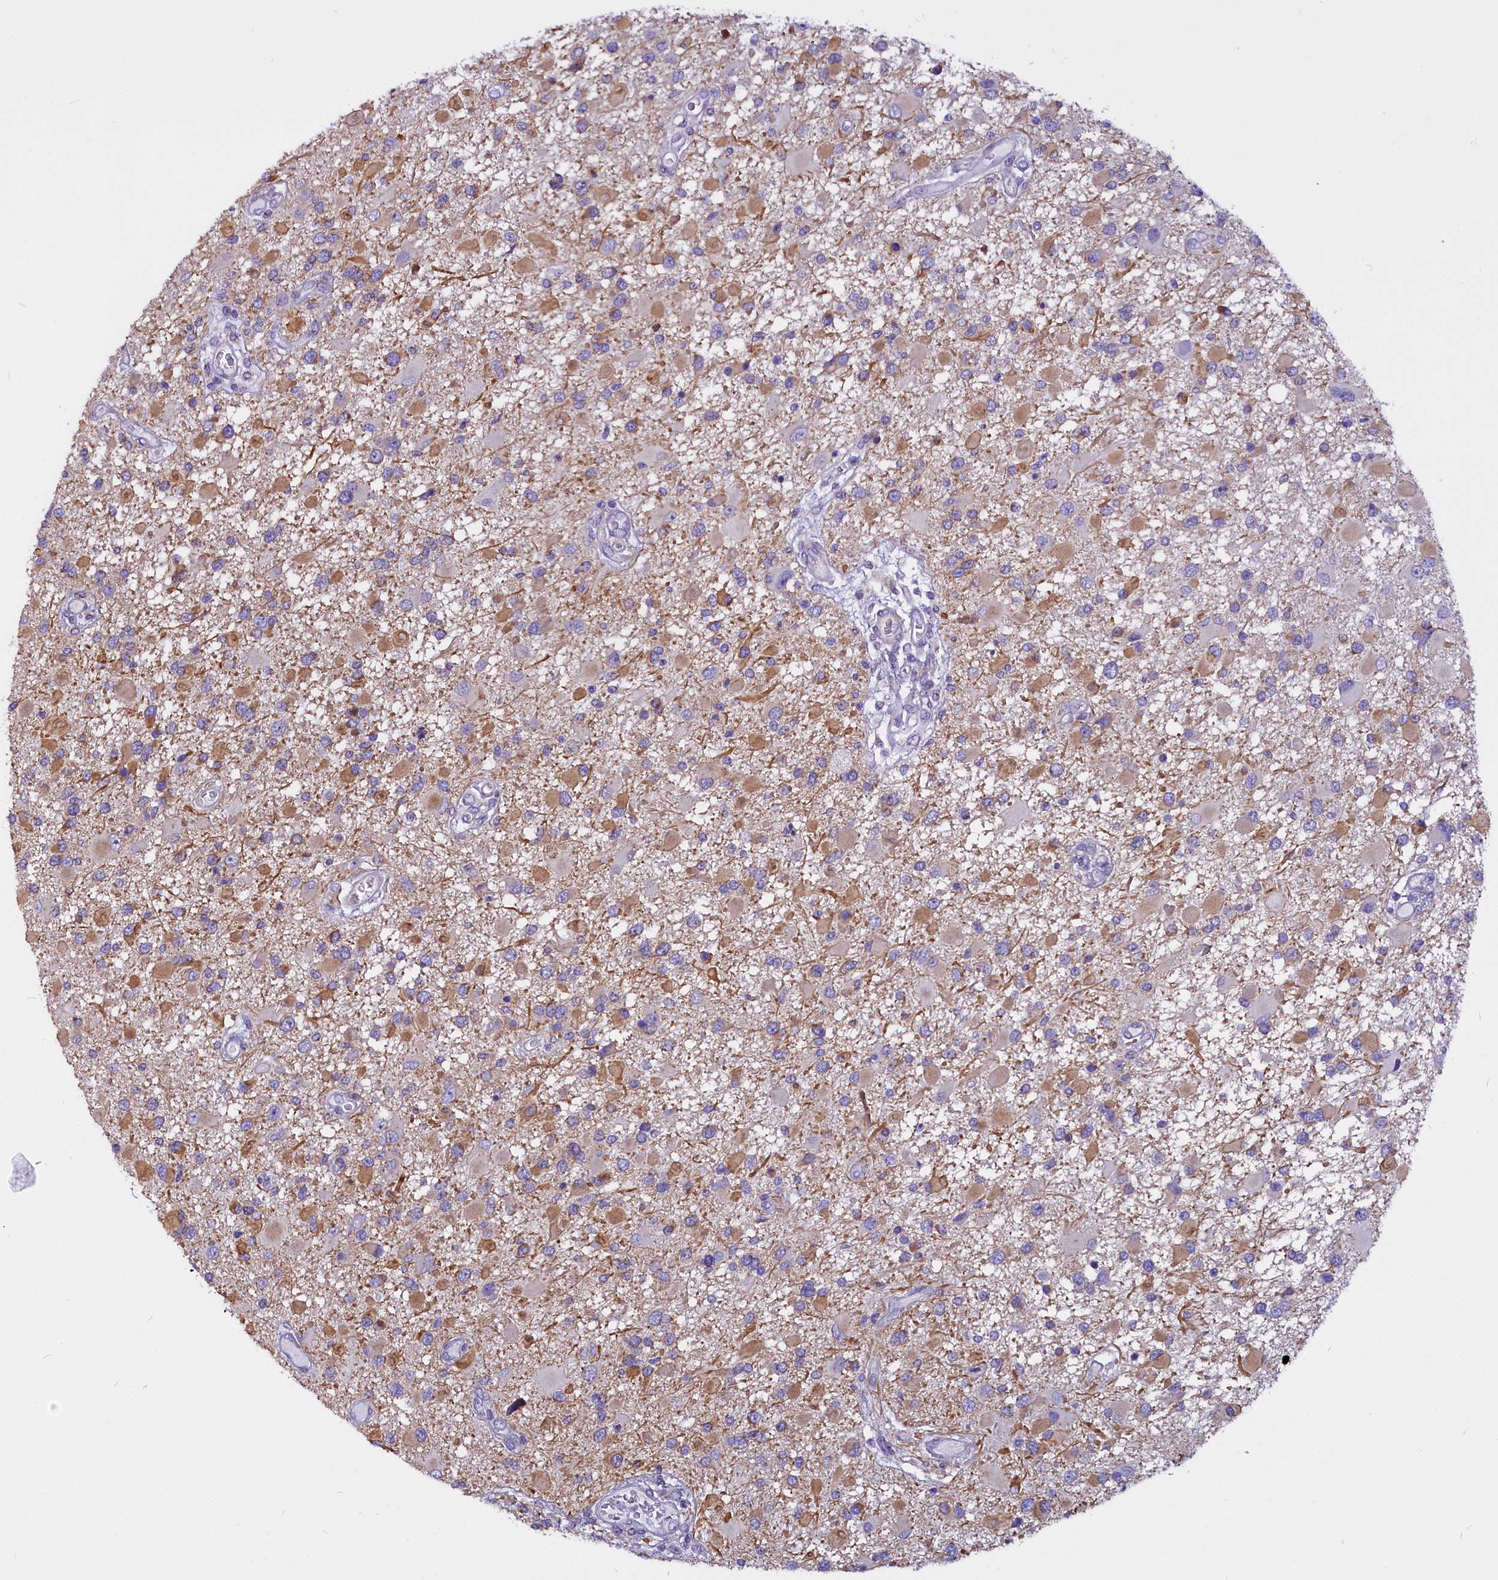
{"staining": {"intensity": "moderate", "quantity": "<25%", "location": "cytoplasmic/membranous"}, "tissue": "glioma", "cell_type": "Tumor cells", "image_type": "cancer", "snomed": [{"axis": "morphology", "description": "Glioma, malignant, High grade"}, {"axis": "topography", "description": "Brain"}], "caption": "Glioma stained with DAB IHC exhibits low levels of moderate cytoplasmic/membranous expression in approximately <25% of tumor cells.", "gene": "CEP170", "patient": {"sex": "male", "age": 53}}